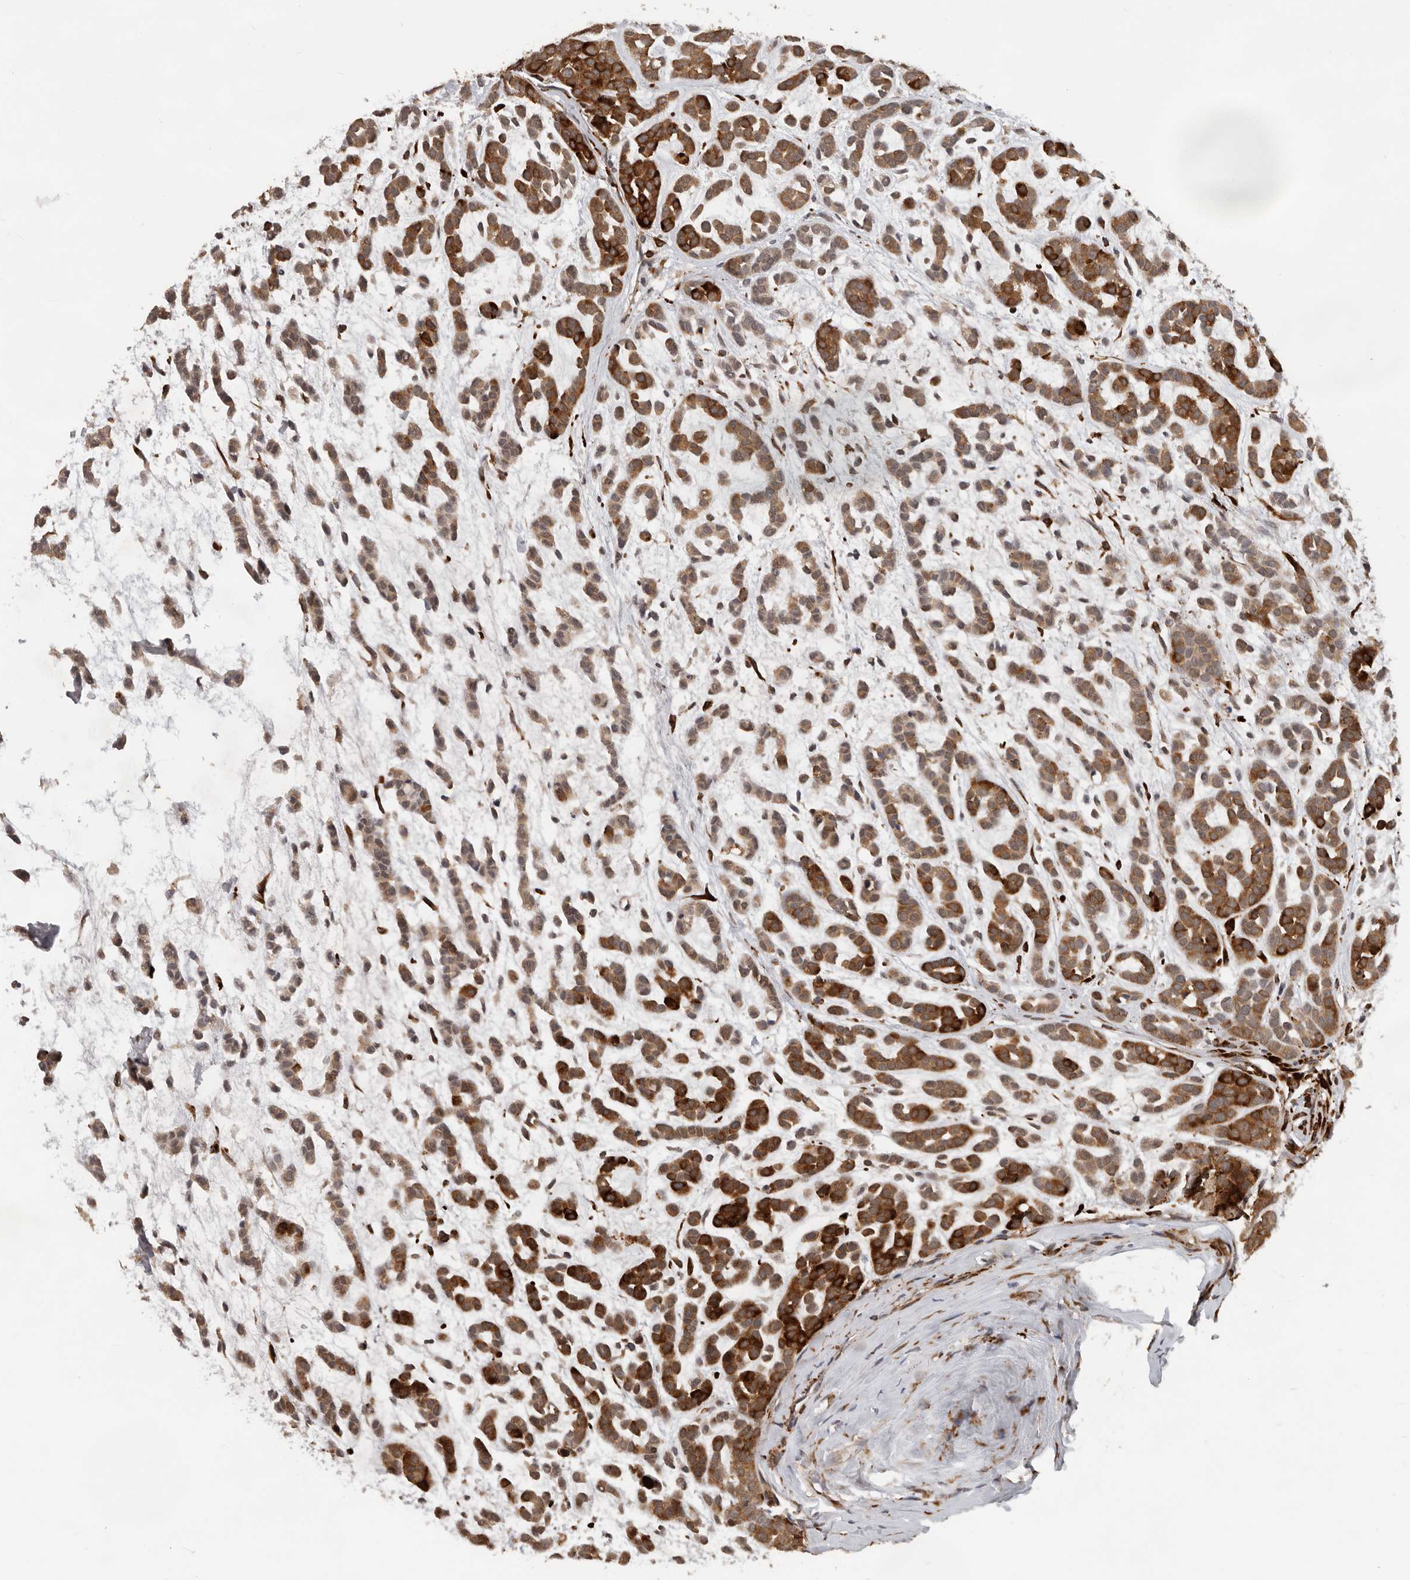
{"staining": {"intensity": "strong", "quantity": ">75%", "location": "cytoplasmic/membranous"}, "tissue": "head and neck cancer", "cell_type": "Tumor cells", "image_type": "cancer", "snomed": [{"axis": "morphology", "description": "Adenocarcinoma, NOS"}, {"axis": "morphology", "description": "Adenoma, NOS"}, {"axis": "topography", "description": "Head-Neck"}], "caption": "Protein staining of head and neck adenoma tissue displays strong cytoplasmic/membranous expression in about >75% of tumor cells.", "gene": "HENMT1", "patient": {"sex": "female", "age": 55}}